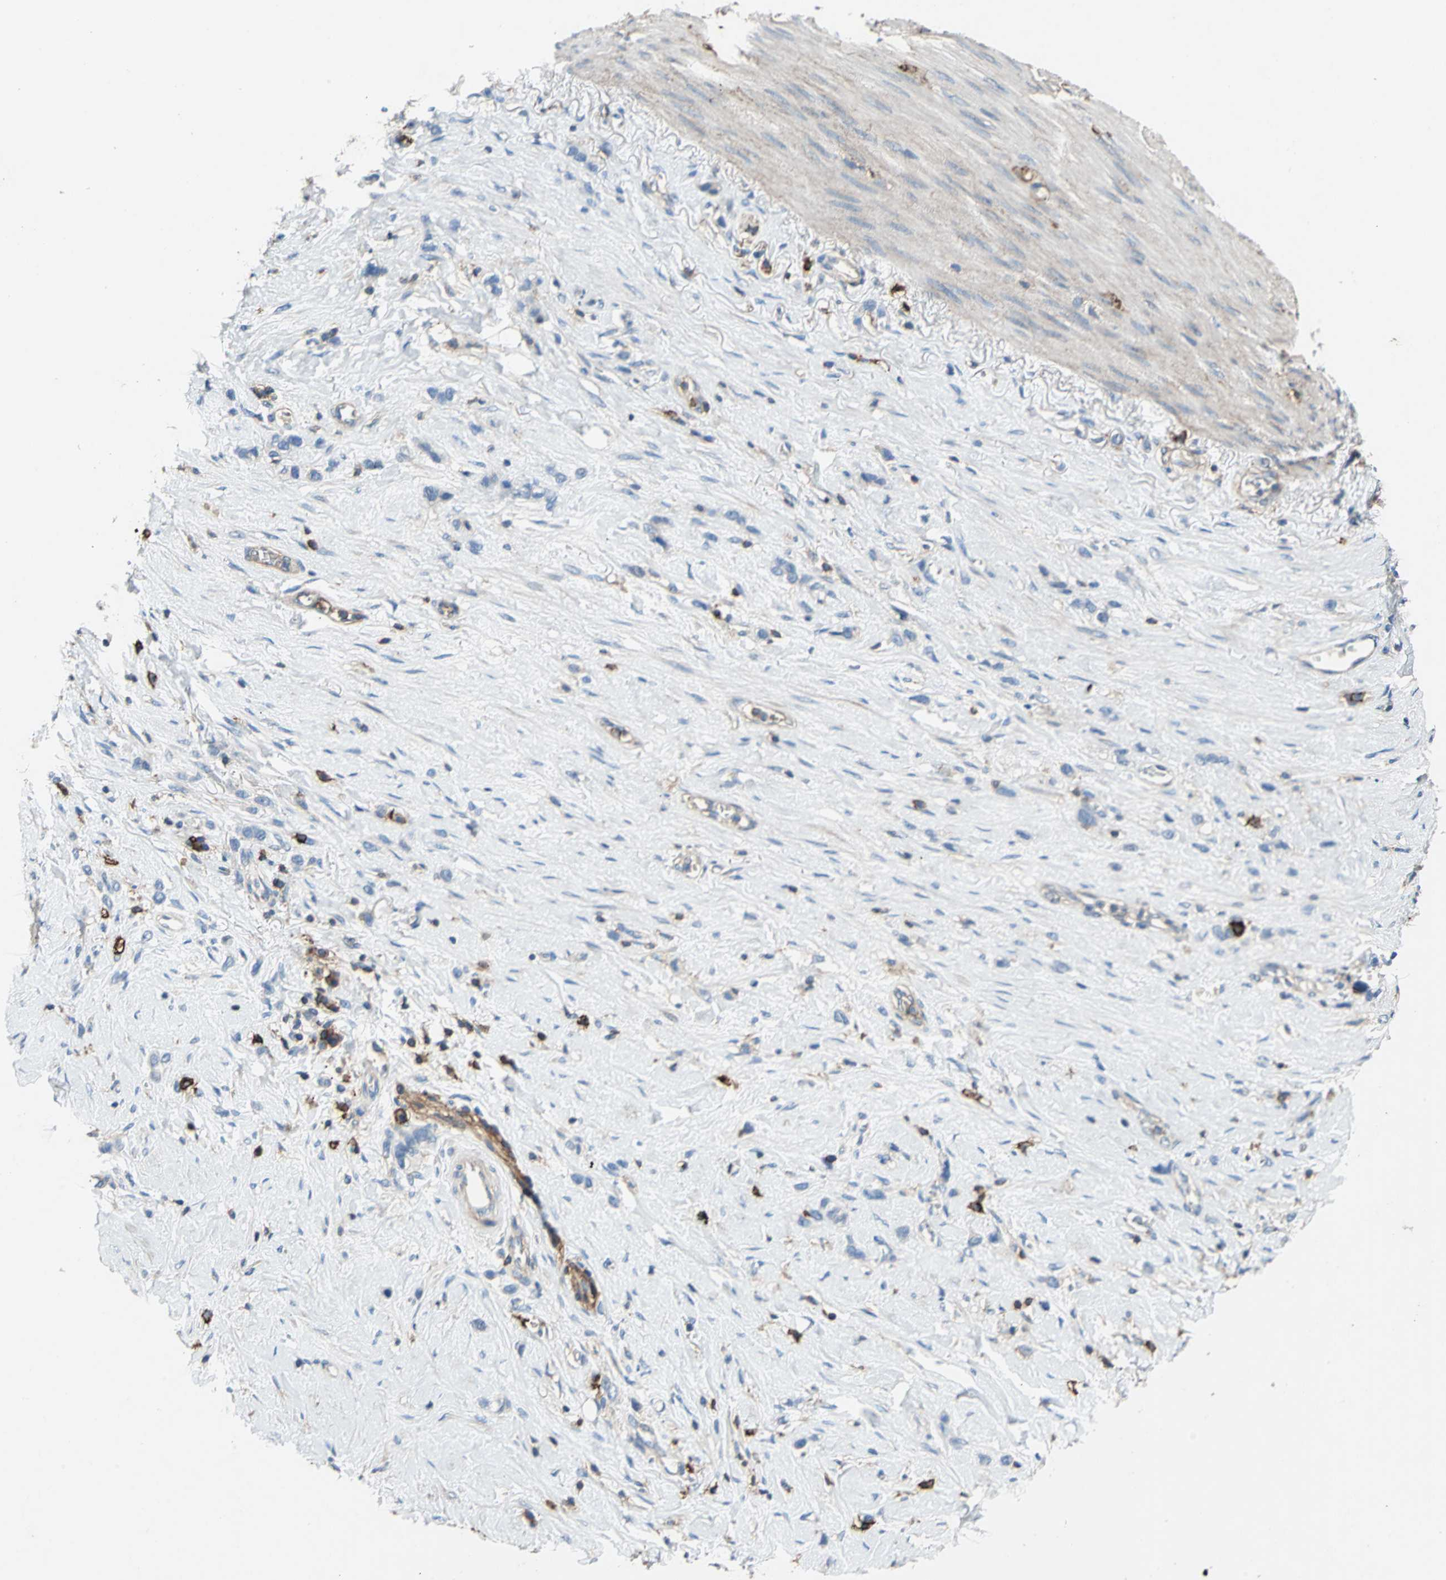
{"staining": {"intensity": "negative", "quantity": "none", "location": "none"}, "tissue": "stomach cancer", "cell_type": "Tumor cells", "image_type": "cancer", "snomed": [{"axis": "morphology", "description": "Normal tissue, NOS"}, {"axis": "morphology", "description": "Adenocarcinoma, NOS"}, {"axis": "morphology", "description": "Adenocarcinoma, High grade"}, {"axis": "topography", "description": "Stomach, upper"}, {"axis": "topography", "description": "Stomach"}], "caption": "IHC photomicrograph of neoplastic tissue: human stomach adenocarcinoma (high-grade) stained with DAB (3,3'-diaminobenzidine) displays no significant protein positivity in tumor cells.", "gene": "CD44", "patient": {"sex": "female", "age": 65}}